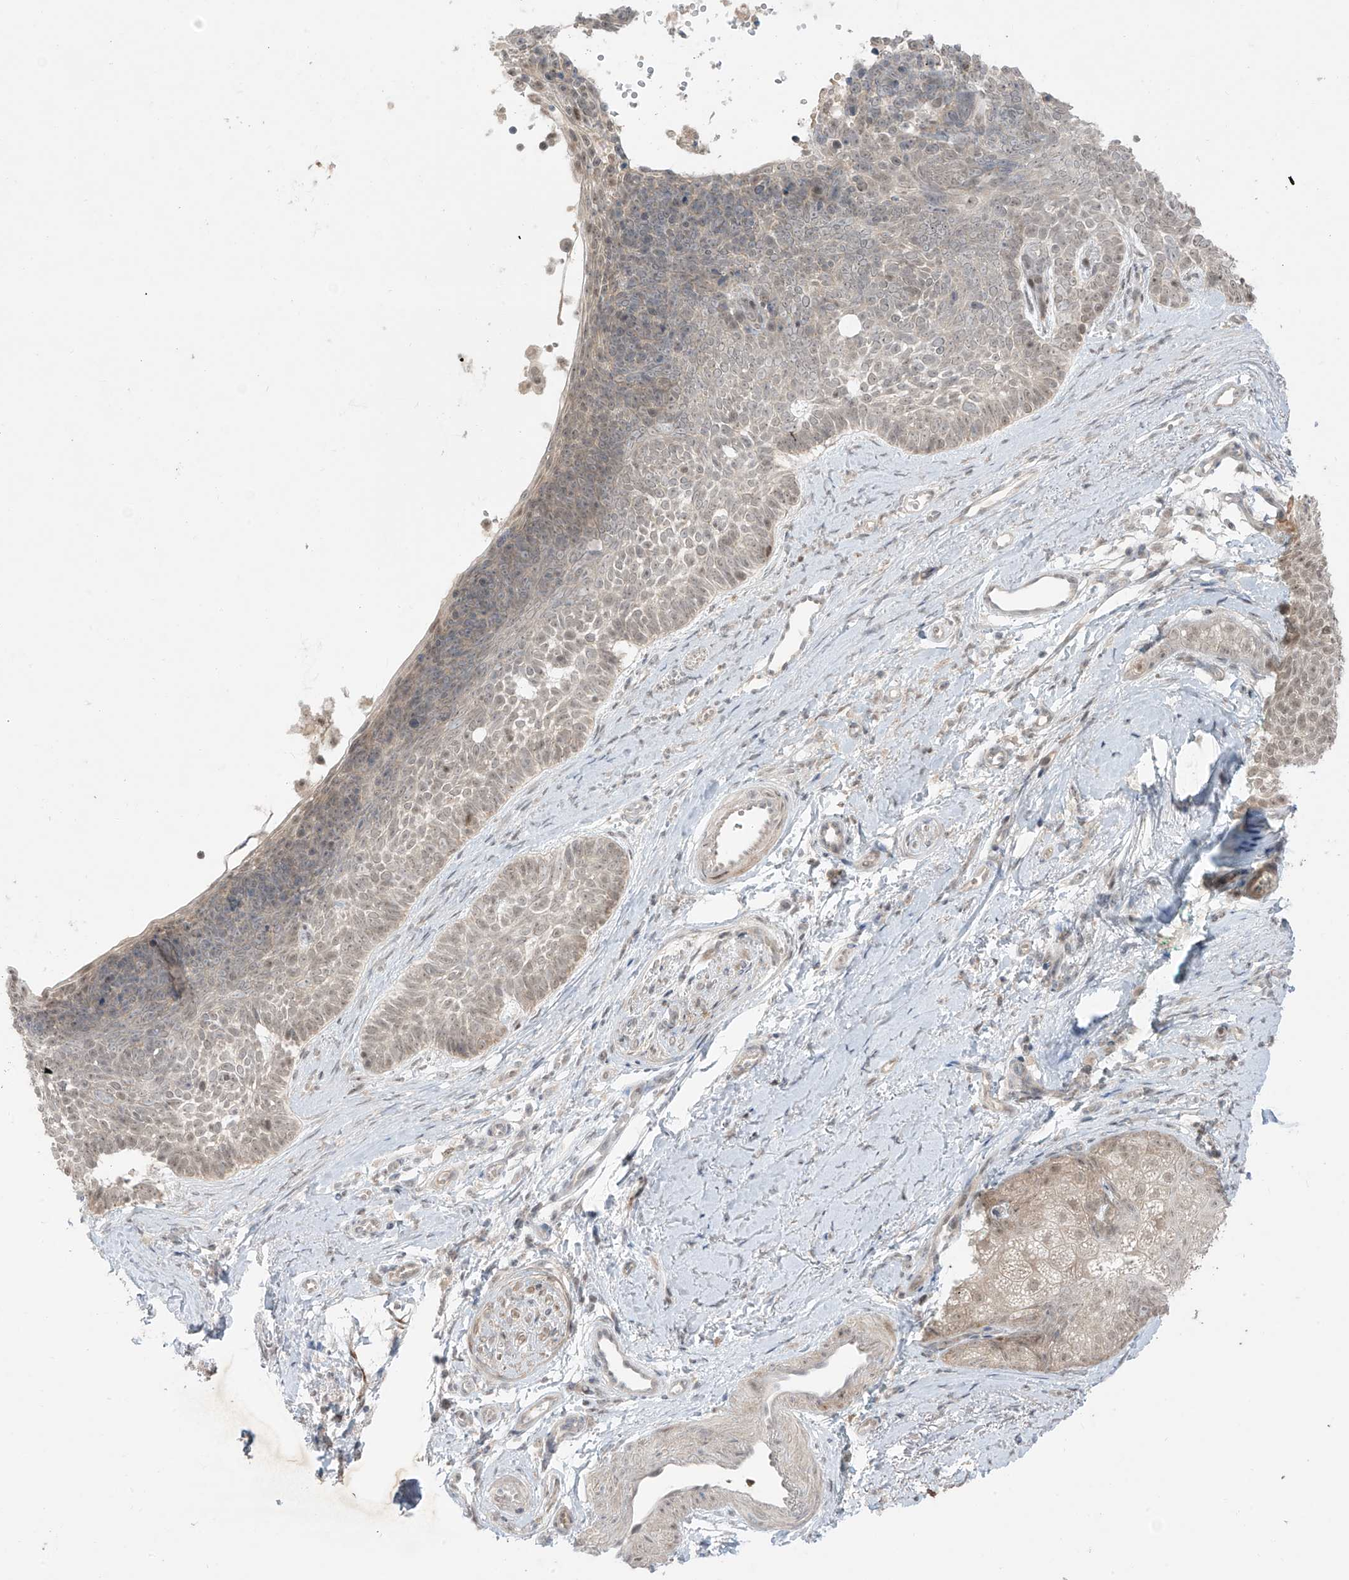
{"staining": {"intensity": "weak", "quantity": "<25%", "location": "nuclear"}, "tissue": "skin cancer", "cell_type": "Tumor cells", "image_type": "cancer", "snomed": [{"axis": "morphology", "description": "Basal cell carcinoma"}, {"axis": "topography", "description": "Skin"}], "caption": "DAB immunohistochemical staining of skin cancer displays no significant positivity in tumor cells. (Immunohistochemistry, brightfield microscopy, high magnification).", "gene": "OGT", "patient": {"sex": "female", "age": 81}}